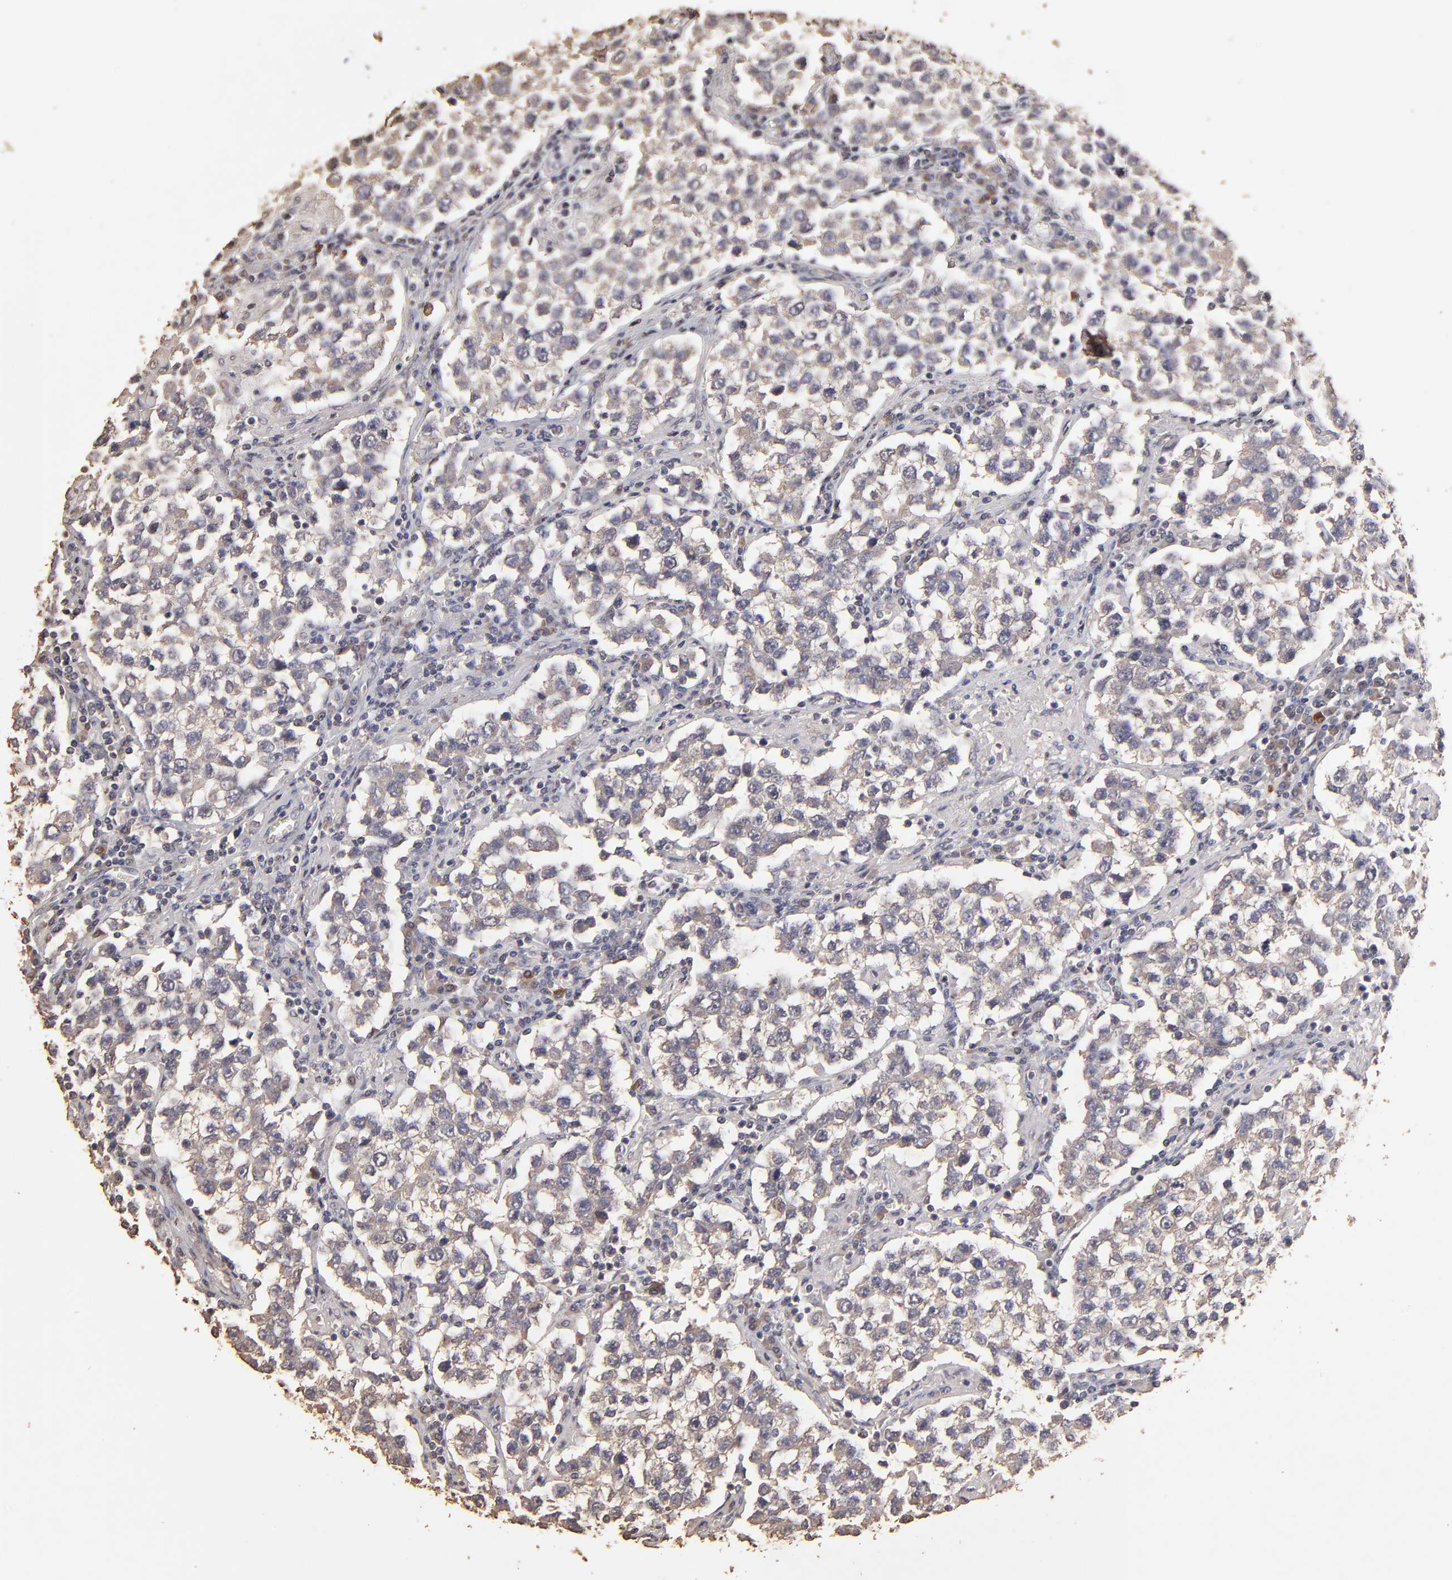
{"staining": {"intensity": "weak", "quantity": "<25%", "location": "cytoplasmic/membranous"}, "tissue": "testis cancer", "cell_type": "Tumor cells", "image_type": "cancer", "snomed": [{"axis": "morphology", "description": "Seminoma, NOS"}, {"axis": "topography", "description": "Testis"}], "caption": "Immunohistochemistry (IHC) histopathology image of human testis cancer (seminoma) stained for a protein (brown), which demonstrates no positivity in tumor cells.", "gene": "OPHN1", "patient": {"sex": "male", "age": 36}}